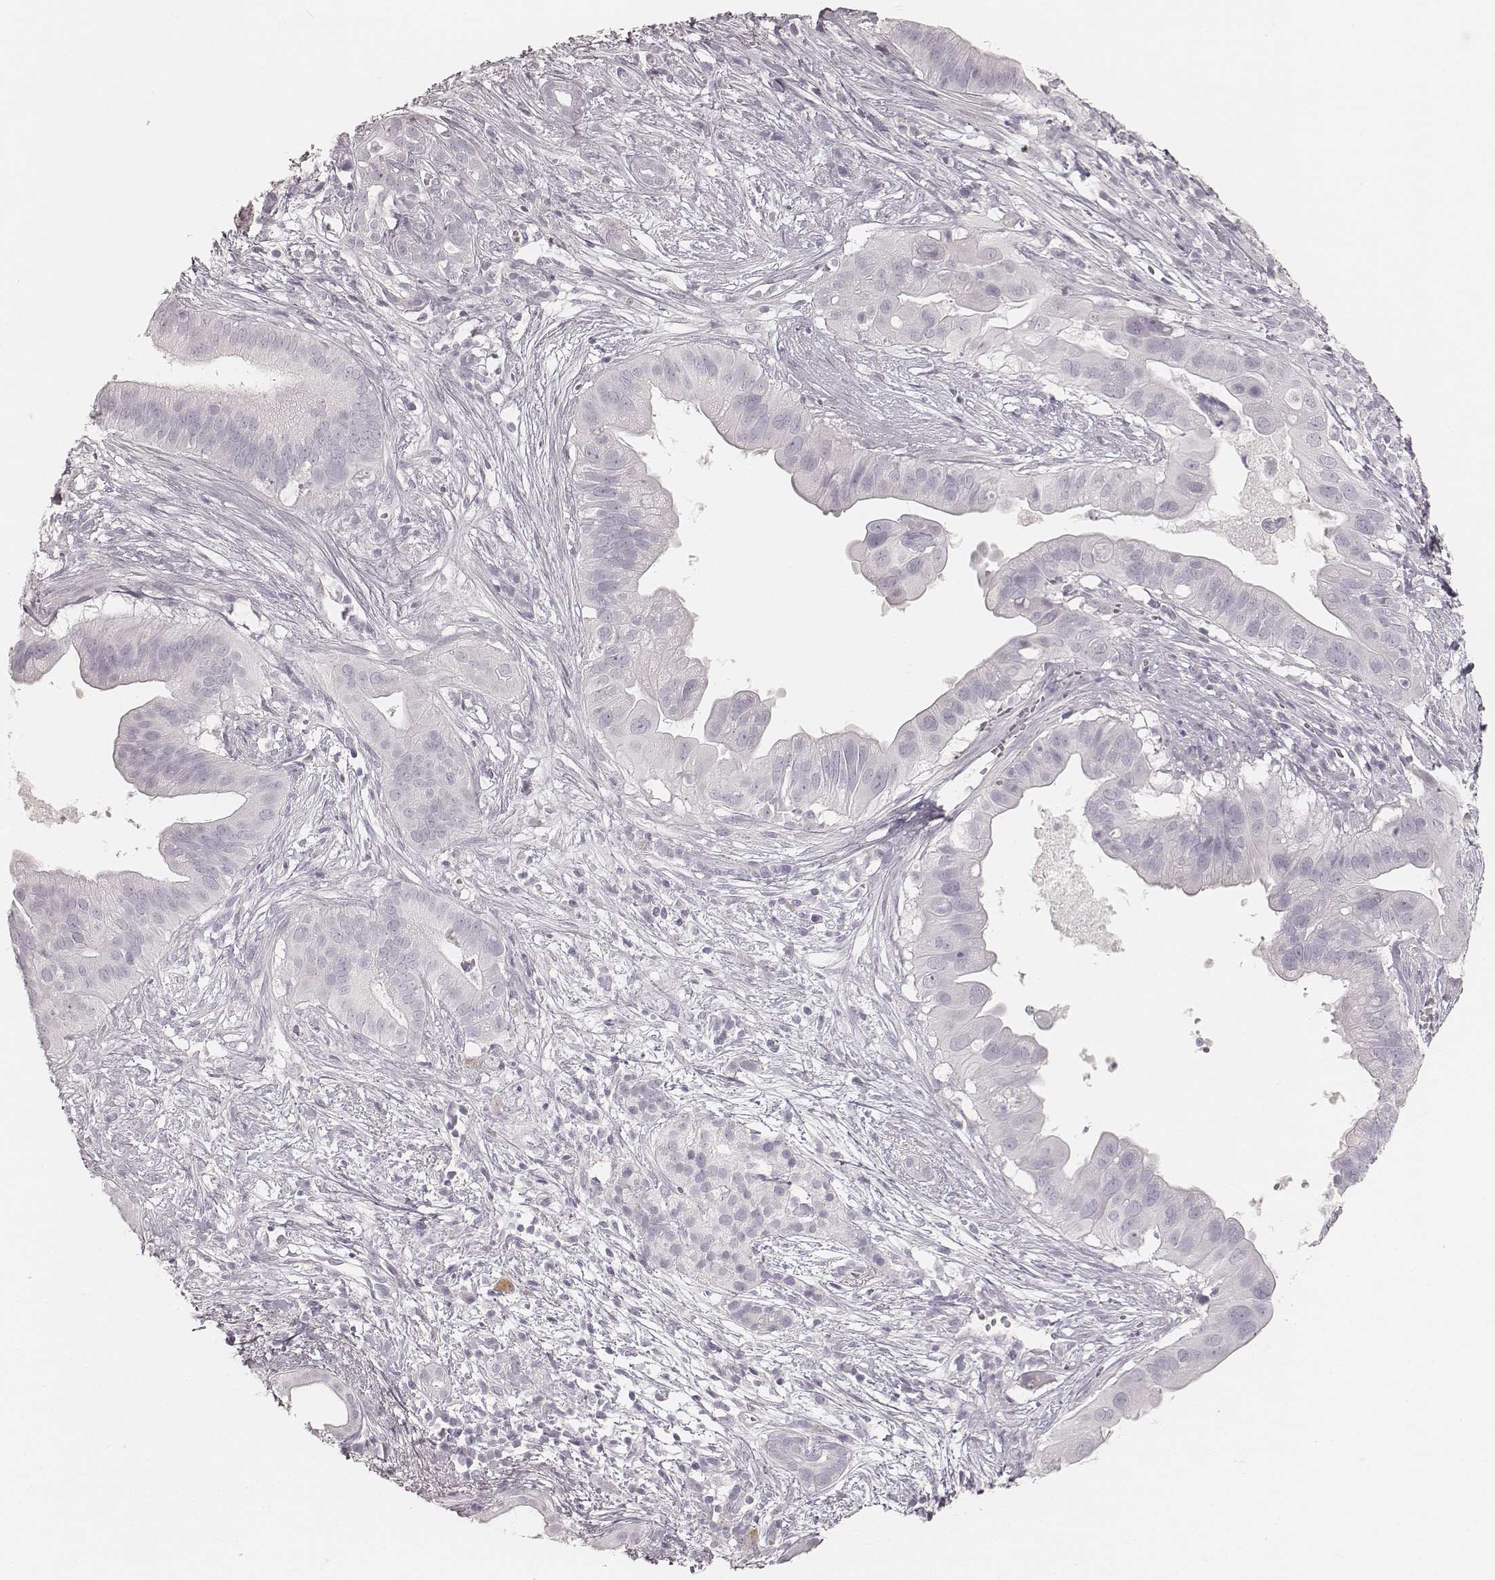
{"staining": {"intensity": "negative", "quantity": "none", "location": "none"}, "tissue": "pancreatic cancer", "cell_type": "Tumor cells", "image_type": "cancer", "snomed": [{"axis": "morphology", "description": "Adenocarcinoma, NOS"}, {"axis": "topography", "description": "Pancreas"}], "caption": "Tumor cells show no significant expression in pancreatic adenocarcinoma.", "gene": "KRT72", "patient": {"sex": "male", "age": 61}}